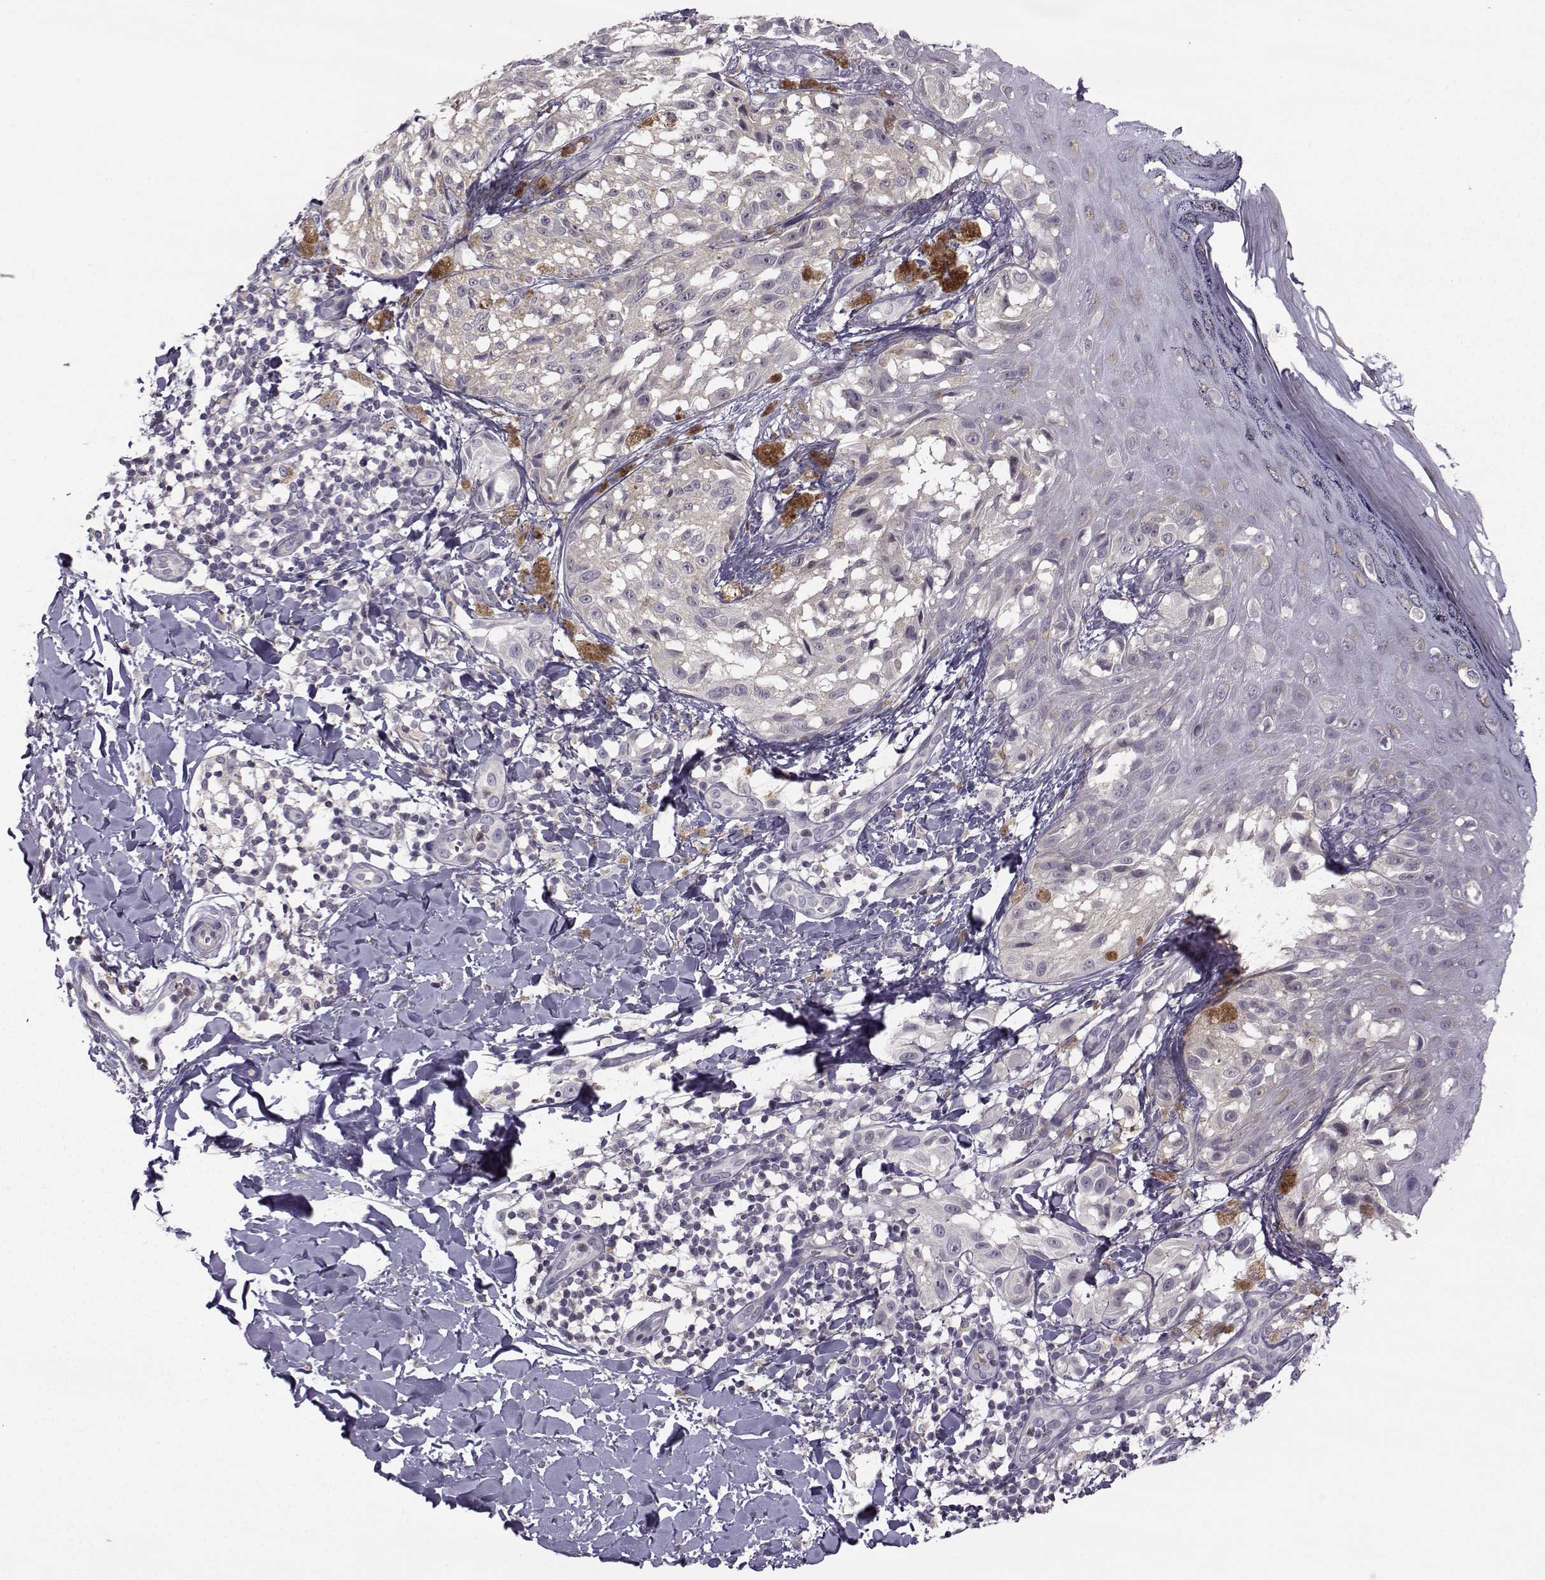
{"staining": {"intensity": "negative", "quantity": "none", "location": "none"}, "tissue": "melanoma", "cell_type": "Tumor cells", "image_type": "cancer", "snomed": [{"axis": "morphology", "description": "Malignant melanoma, NOS"}, {"axis": "topography", "description": "Skin"}], "caption": "This is an IHC image of melanoma. There is no expression in tumor cells.", "gene": "FCAMR", "patient": {"sex": "male", "age": 36}}